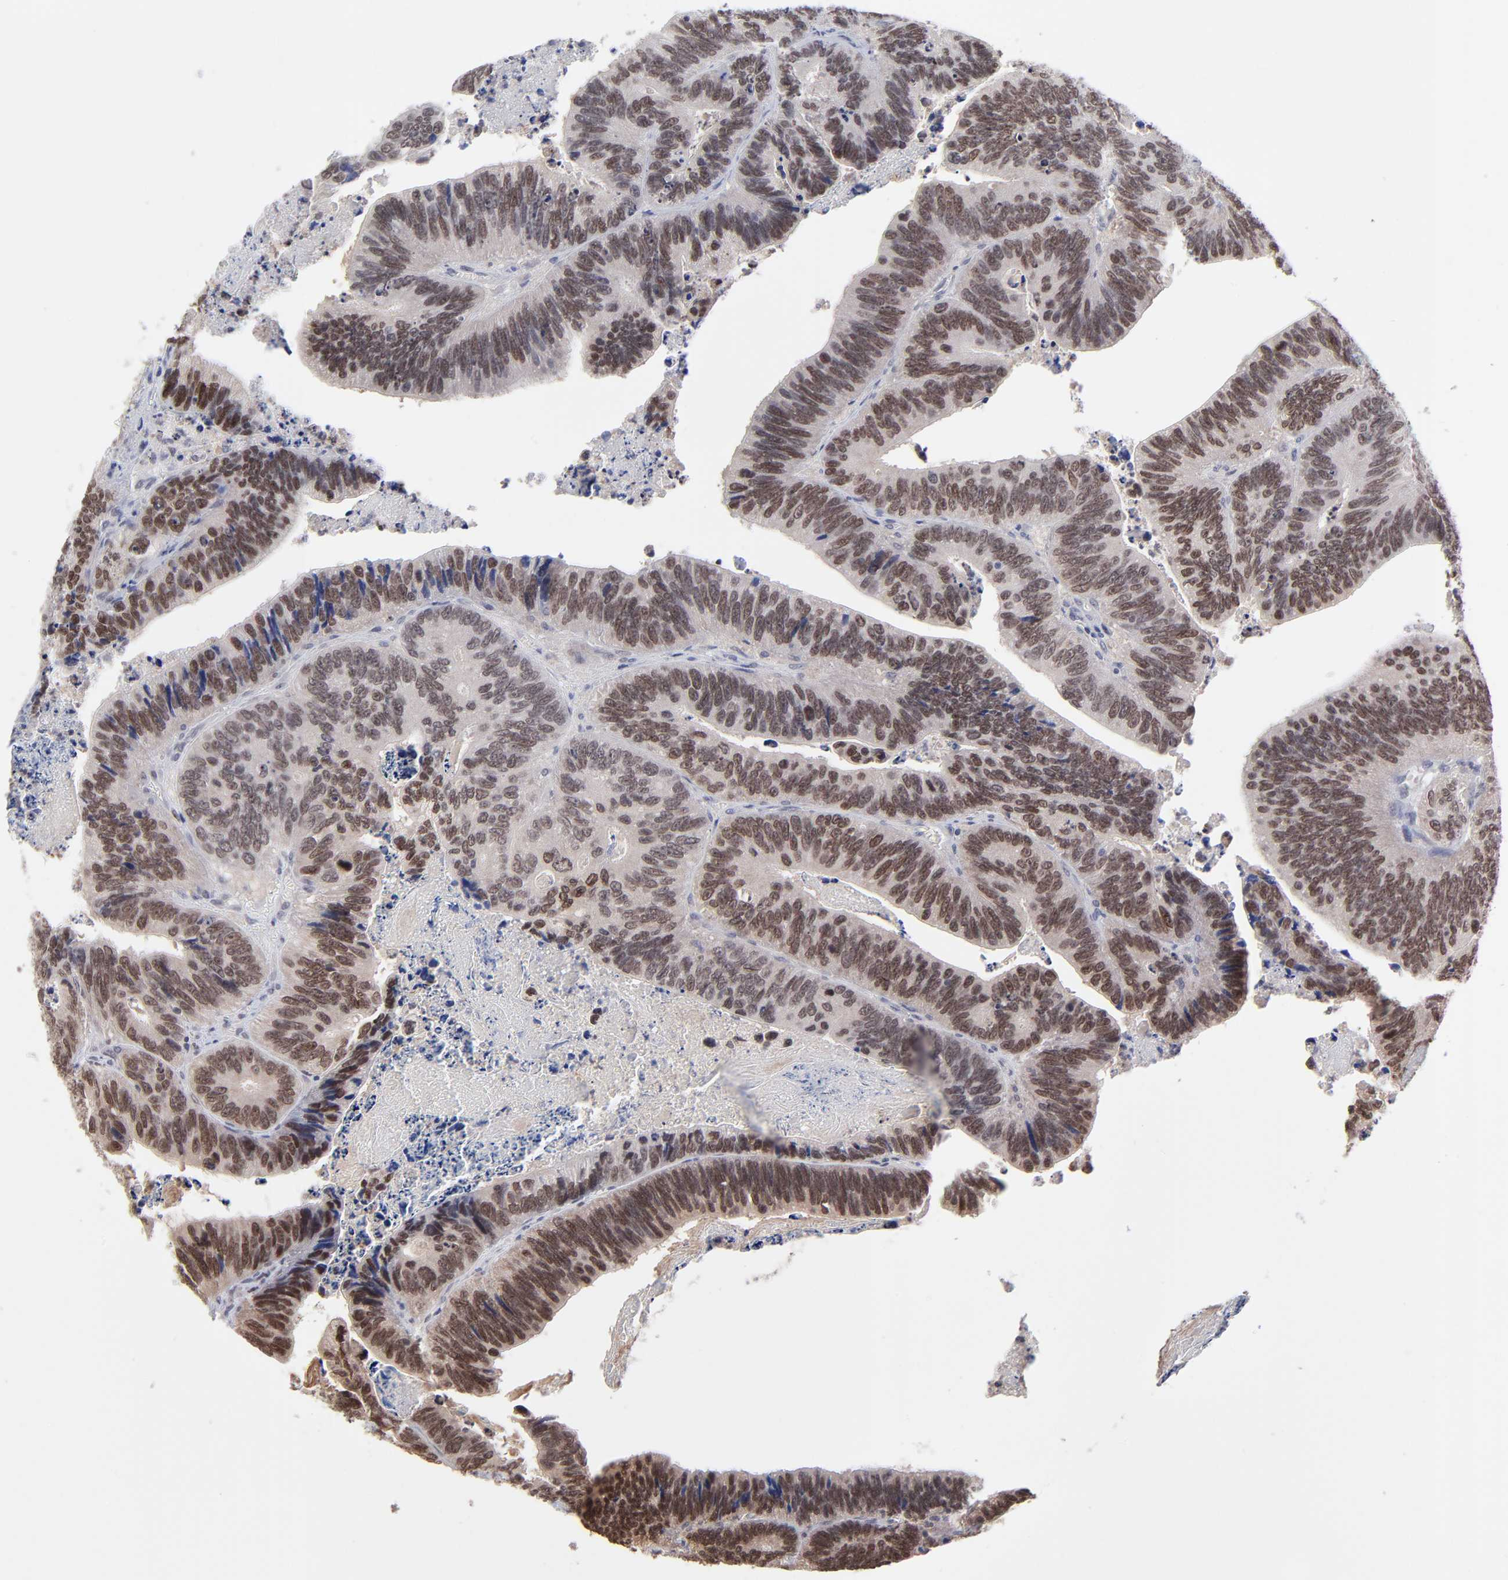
{"staining": {"intensity": "moderate", "quantity": ">75%", "location": "nuclear"}, "tissue": "colorectal cancer", "cell_type": "Tumor cells", "image_type": "cancer", "snomed": [{"axis": "morphology", "description": "Adenocarcinoma, NOS"}, {"axis": "topography", "description": "Colon"}], "caption": "Moderate nuclear expression for a protein is seen in about >75% of tumor cells of colorectal cancer (adenocarcinoma) using immunohistochemistry.", "gene": "ZNF419", "patient": {"sex": "male", "age": 72}}